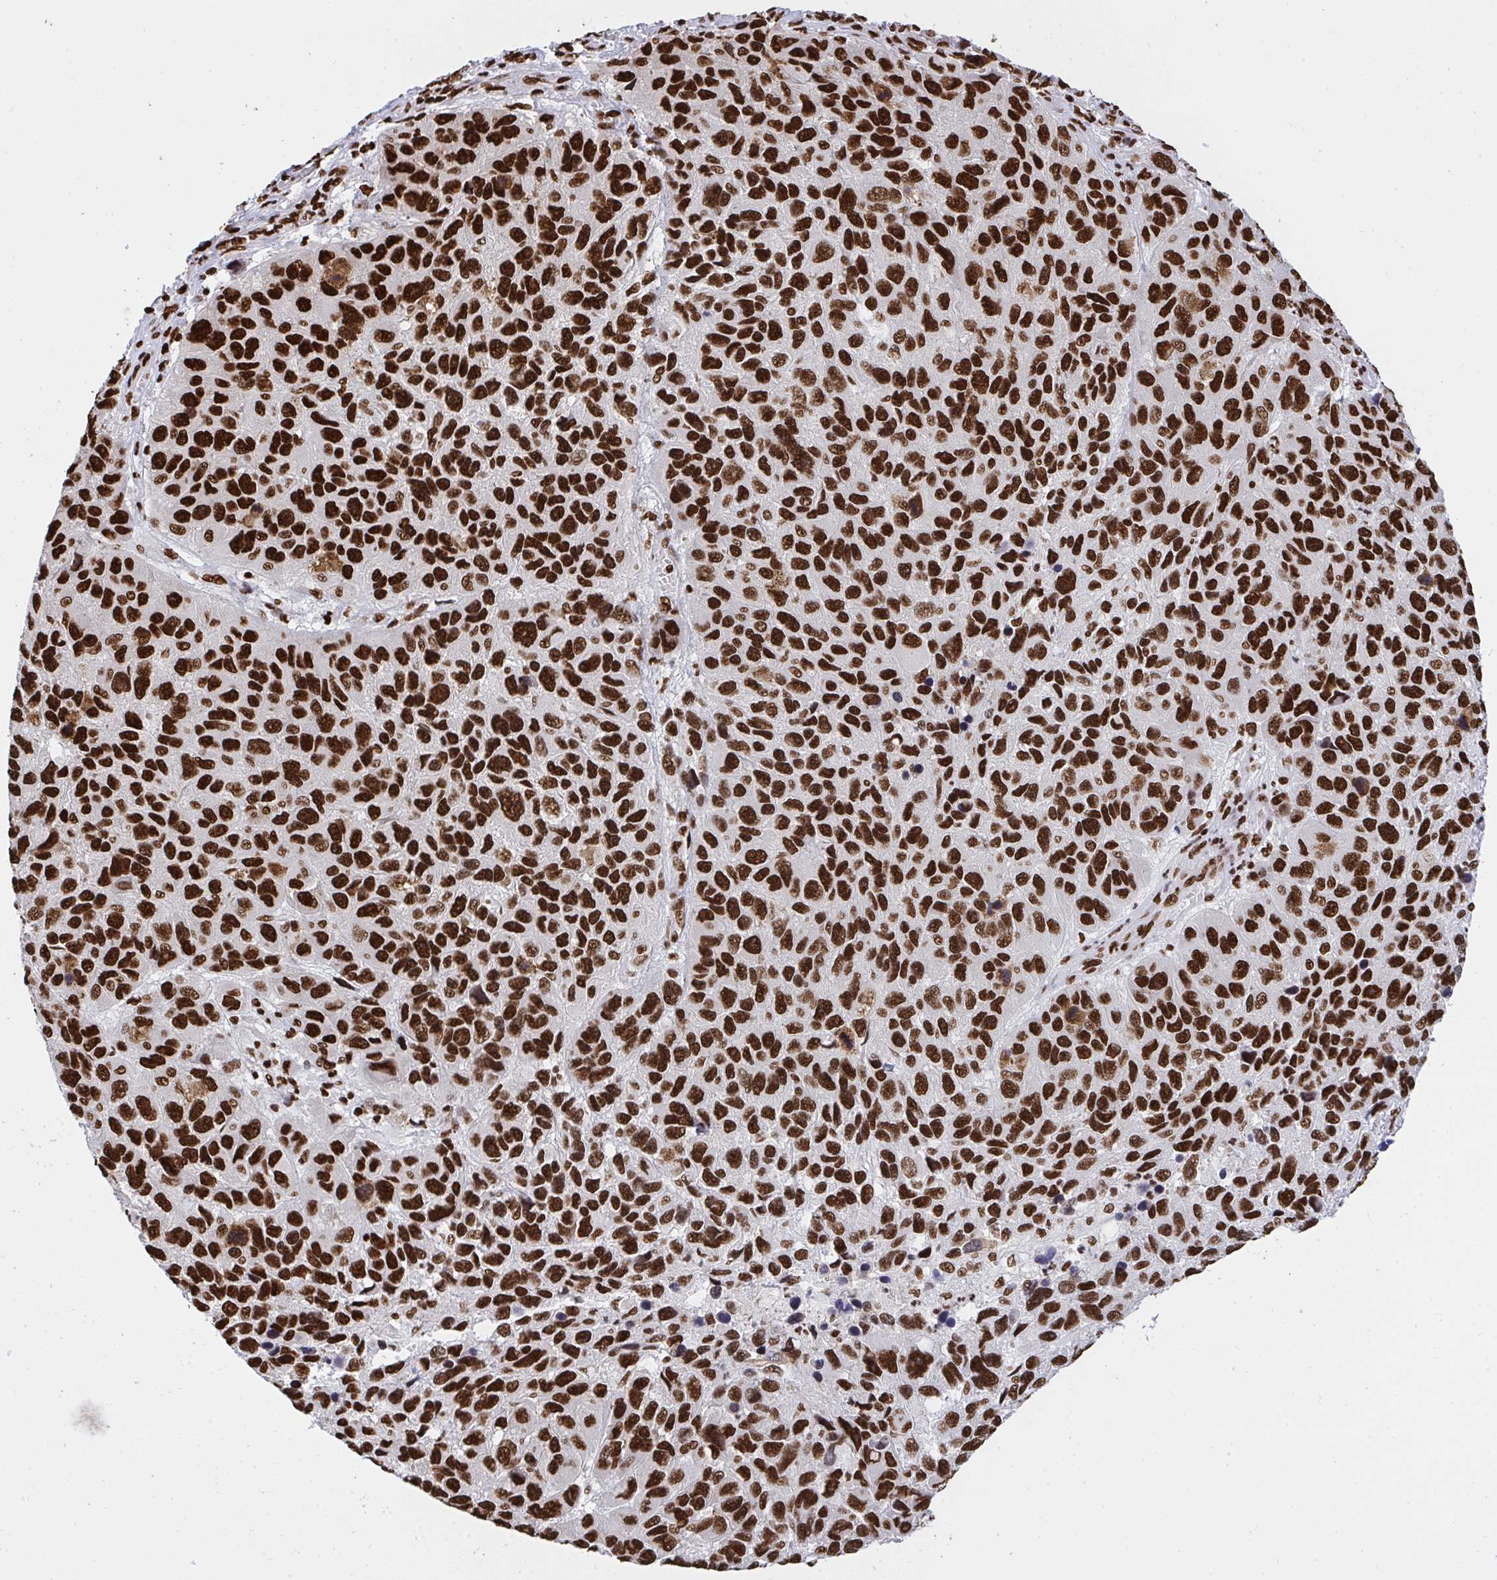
{"staining": {"intensity": "strong", "quantity": ">75%", "location": "nuclear"}, "tissue": "melanoma", "cell_type": "Tumor cells", "image_type": "cancer", "snomed": [{"axis": "morphology", "description": "Malignant melanoma, NOS"}, {"axis": "topography", "description": "Skin"}], "caption": "There is high levels of strong nuclear positivity in tumor cells of melanoma, as demonstrated by immunohistochemical staining (brown color).", "gene": "HNRNPL", "patient": {"sex": "male", "age": 53}}